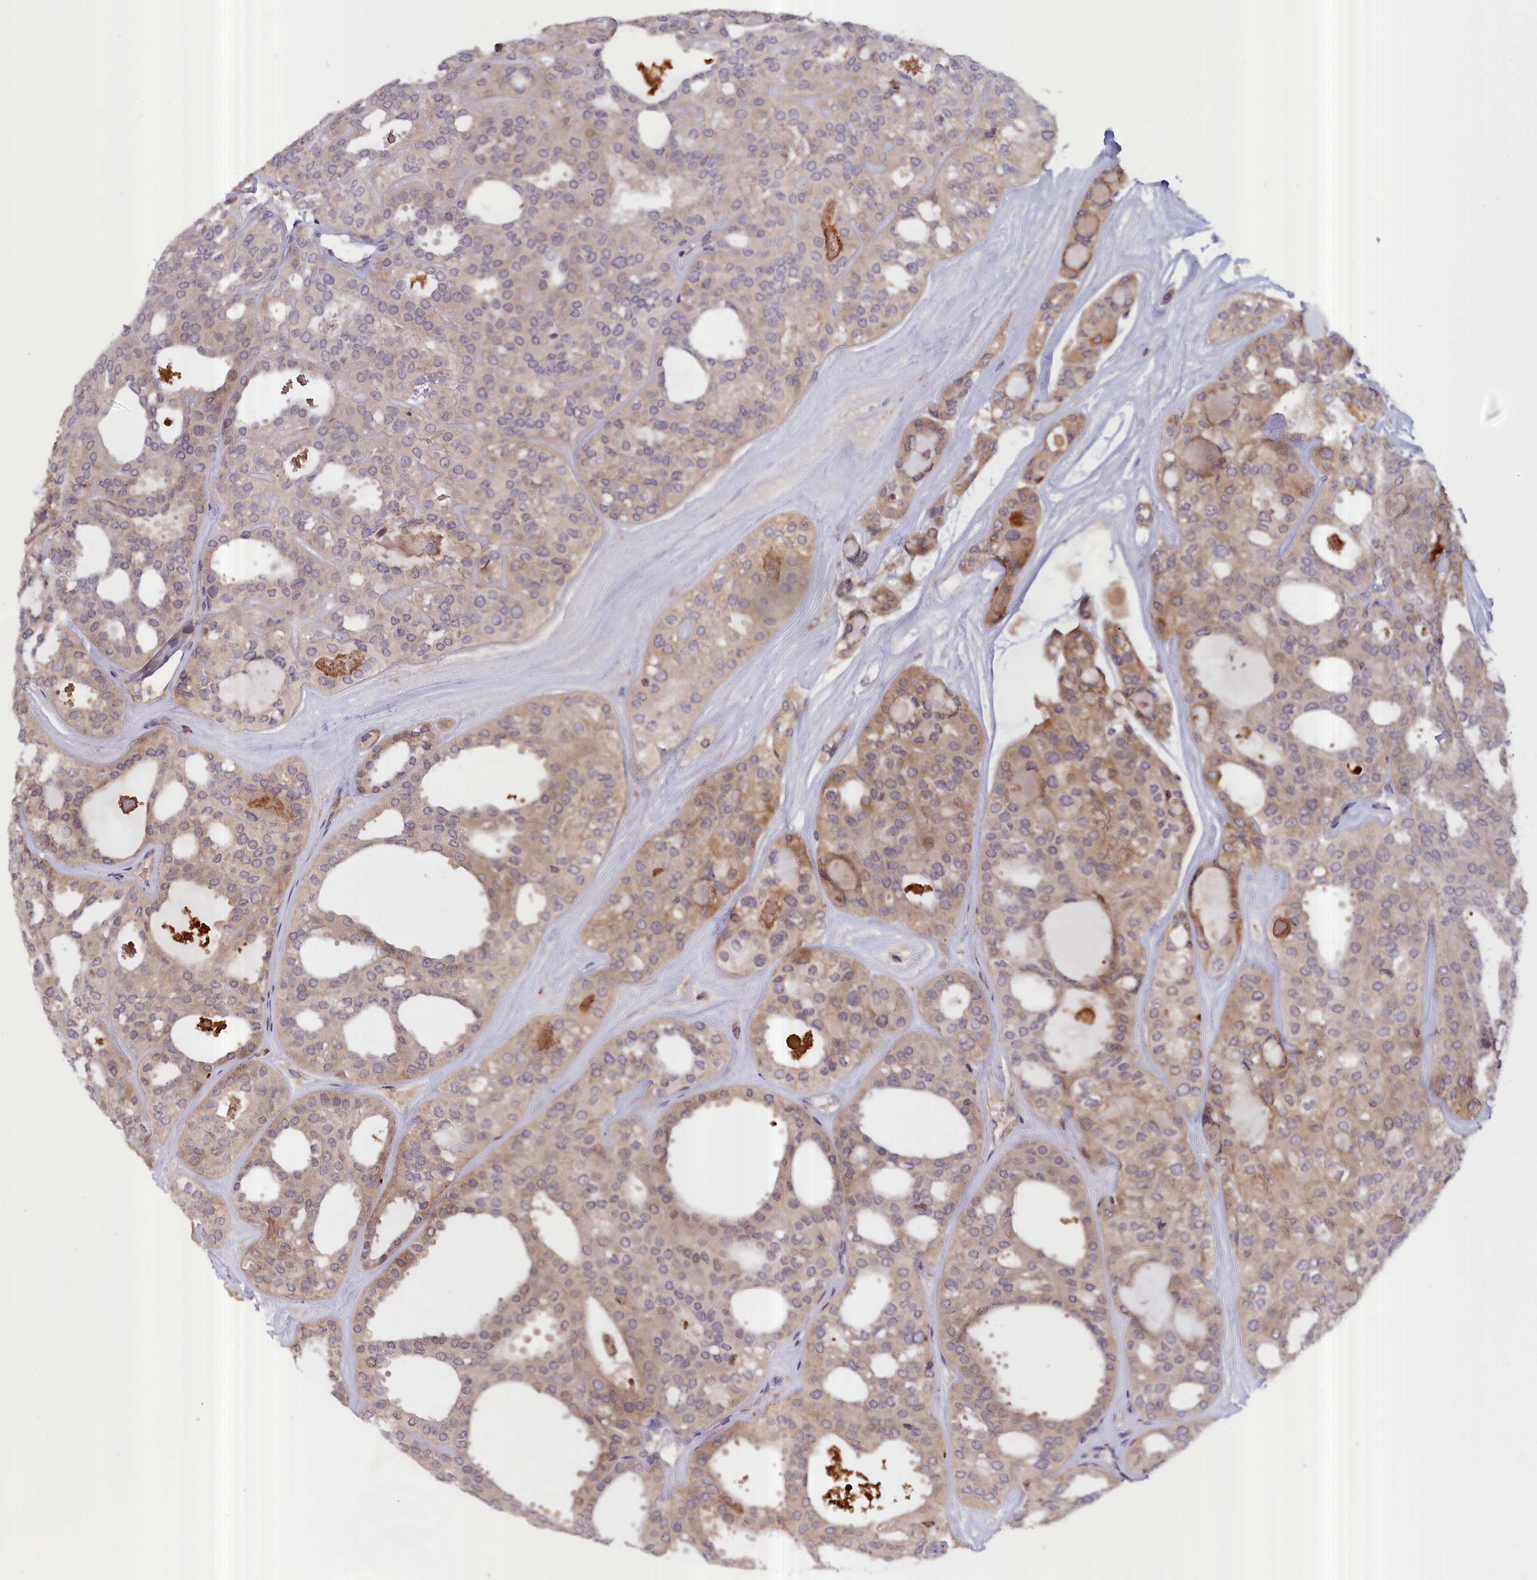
{"staining": {"intensity": "moderate", "quantity": "<25%", "location": "cytoplasmic/membranous"}, "tissue": "thyroid cancer", "cell_type": "Tumor cells", "image_type": "cancer", "snomed": [{"axis": "morphology", "description": "Follicular adenoma carcinoma, NOS"}, {"axis": "topography", "description": "Thyroid gland"}], "caption": "High-magnification brightfield microscopy of thyroid cancer stained with DAB (3,3'-diaminobenzidine) (brown) and counterstained with hematoxylin (blue). tumor cells exhibit moderate cytoplasmic/membranous expression is present in about<25% of cells. (Stains: DAB in brown, nuclei in blue, Microscopy: brightfield microscopy at high magnification).", "gene": "IGFALS", "patient": {"sex": "male", "age": 75}}